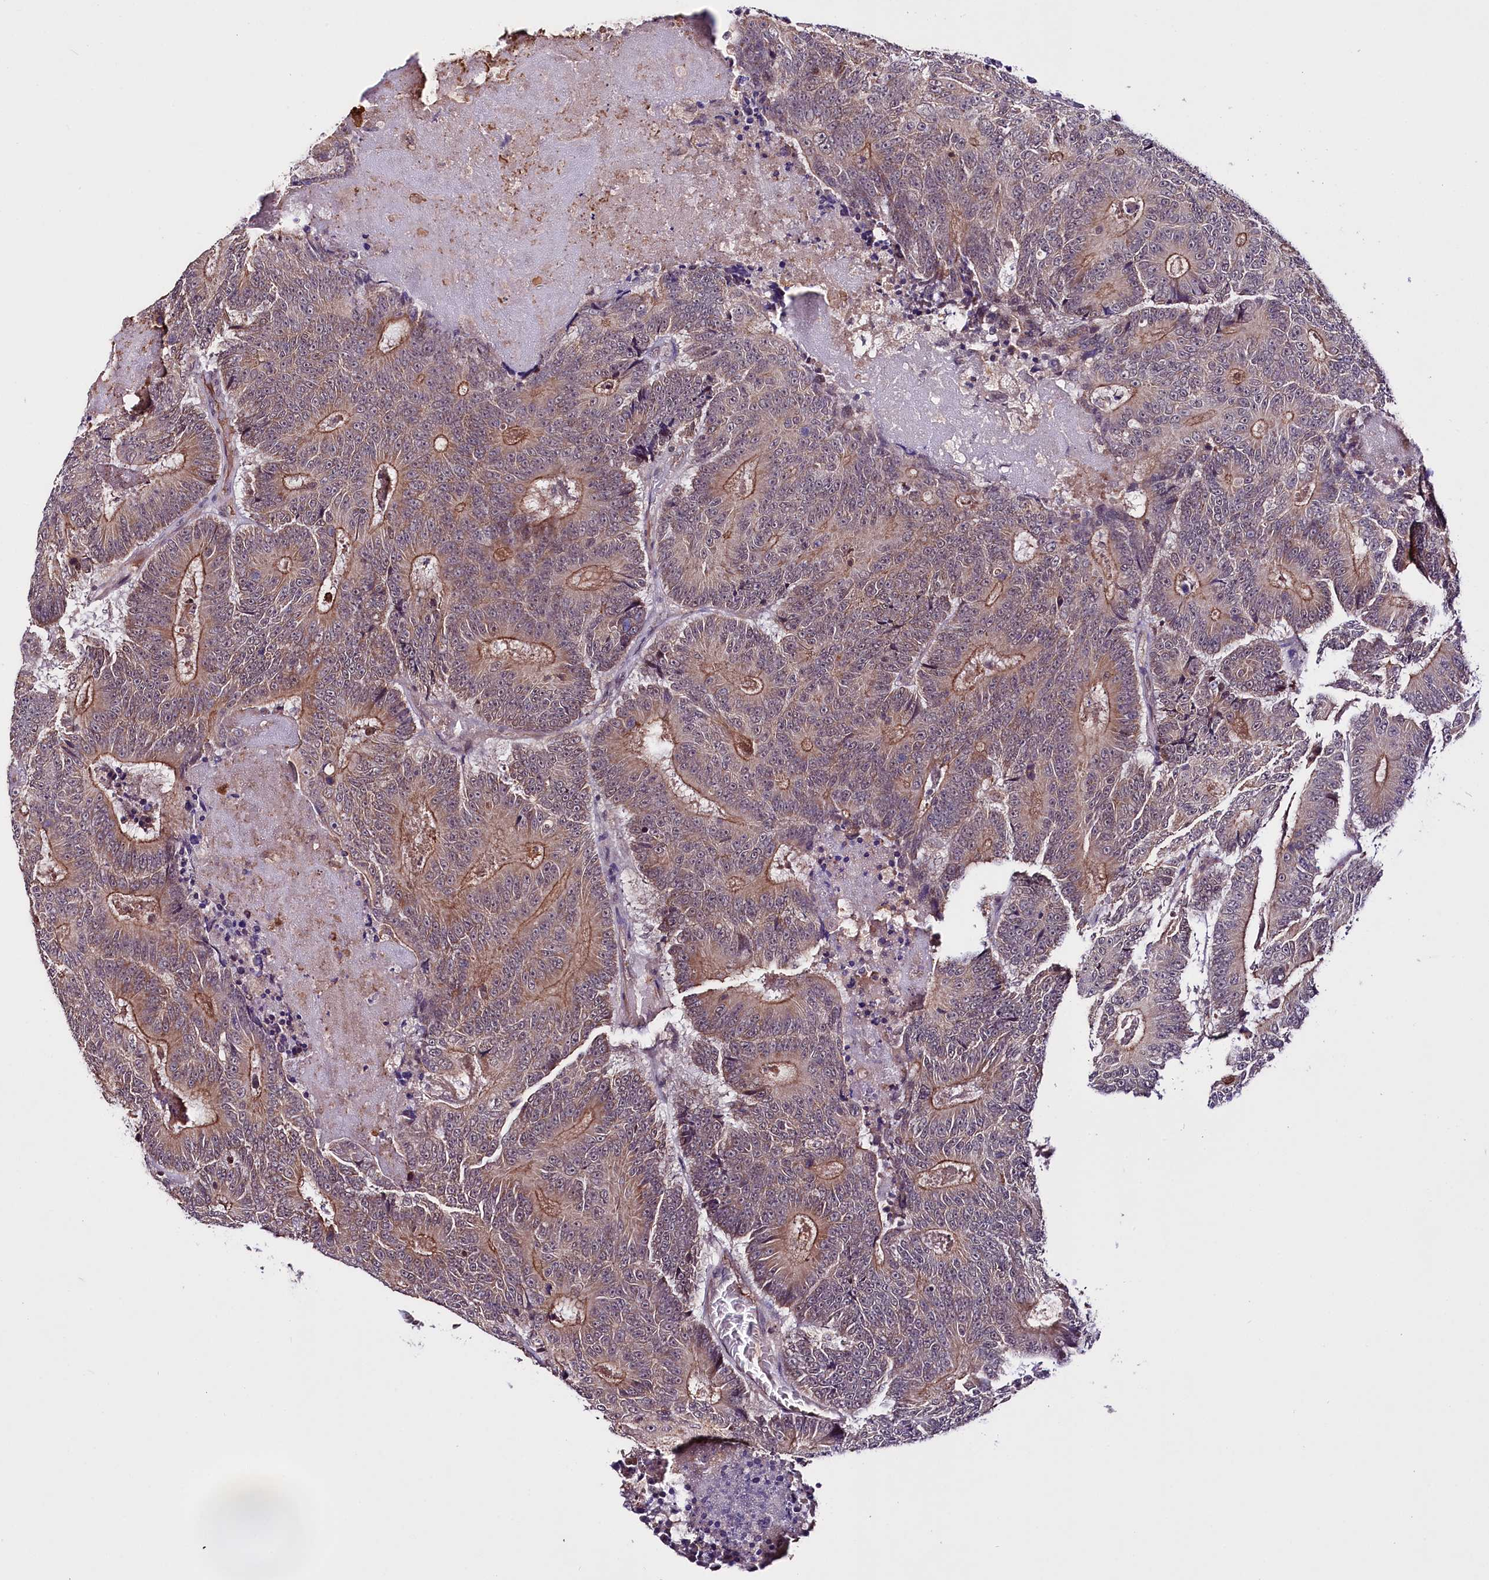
{"staining": {"intensity": "moderate", "quantity": ">75%", "location": "cytoplasmic/membranous"}, "tissue": "colorectal cancer", "cell_type": "Tumor cells", "image_type": "cancer", "snomed": [{"axis": "morphology", "description": "Adenocarcinoma, NOS"}, {"axis": "topography", "description": "Colon"}], "caption": "Immunohistochemistry (IHC) photomicrograph of colorectal cancer stained for a protein (brown), which demonstrates medium levels of moderate cytoplasmic/membranous positivity in about >75% of tumor cells.", "gene": "TAFAZZIN", "patient": {"sex": "male", "age": 83}}